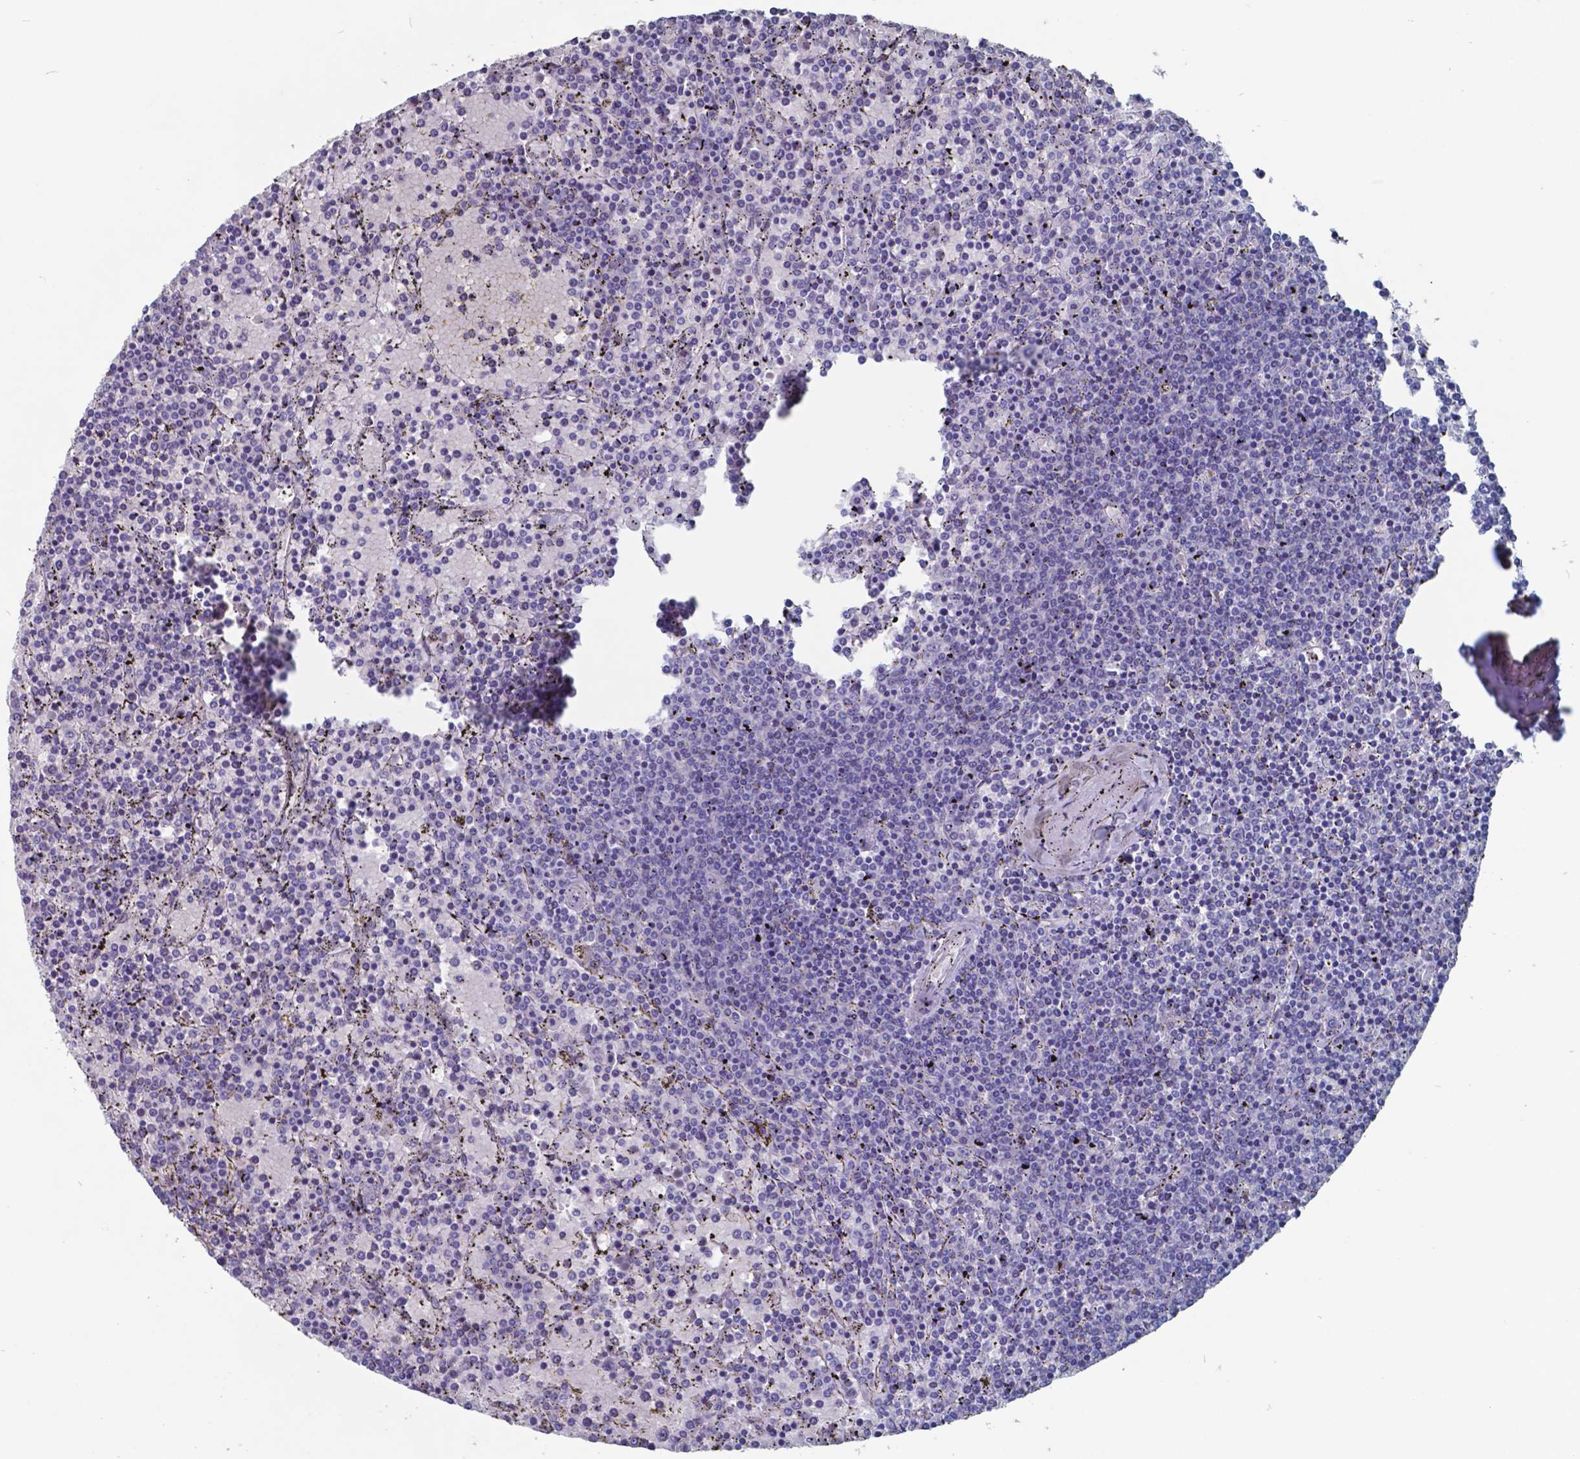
{"staining": {"intensity": "negative", "quantity": "none", "location": "none"}, "tissue": "lymphoma", "cell_type": "Tumor cells", "image_type": "cancer", "snomed": [{"axis": "morphology", "description": "Malignant lymphoma, non-Hodgkin's type, Low grade"}, {"axis": "topography", "description": "Spleen"}], "caption": "This micrograph is of low-grade malignant lymphoma, non-Hodgkin's type stained with IHC to label a protein in brown with the nuclei are counter-stained blue. There is no expression in tumor cells.", "gene": "TTR", "patient": {"sex": "female", "age": 77}}